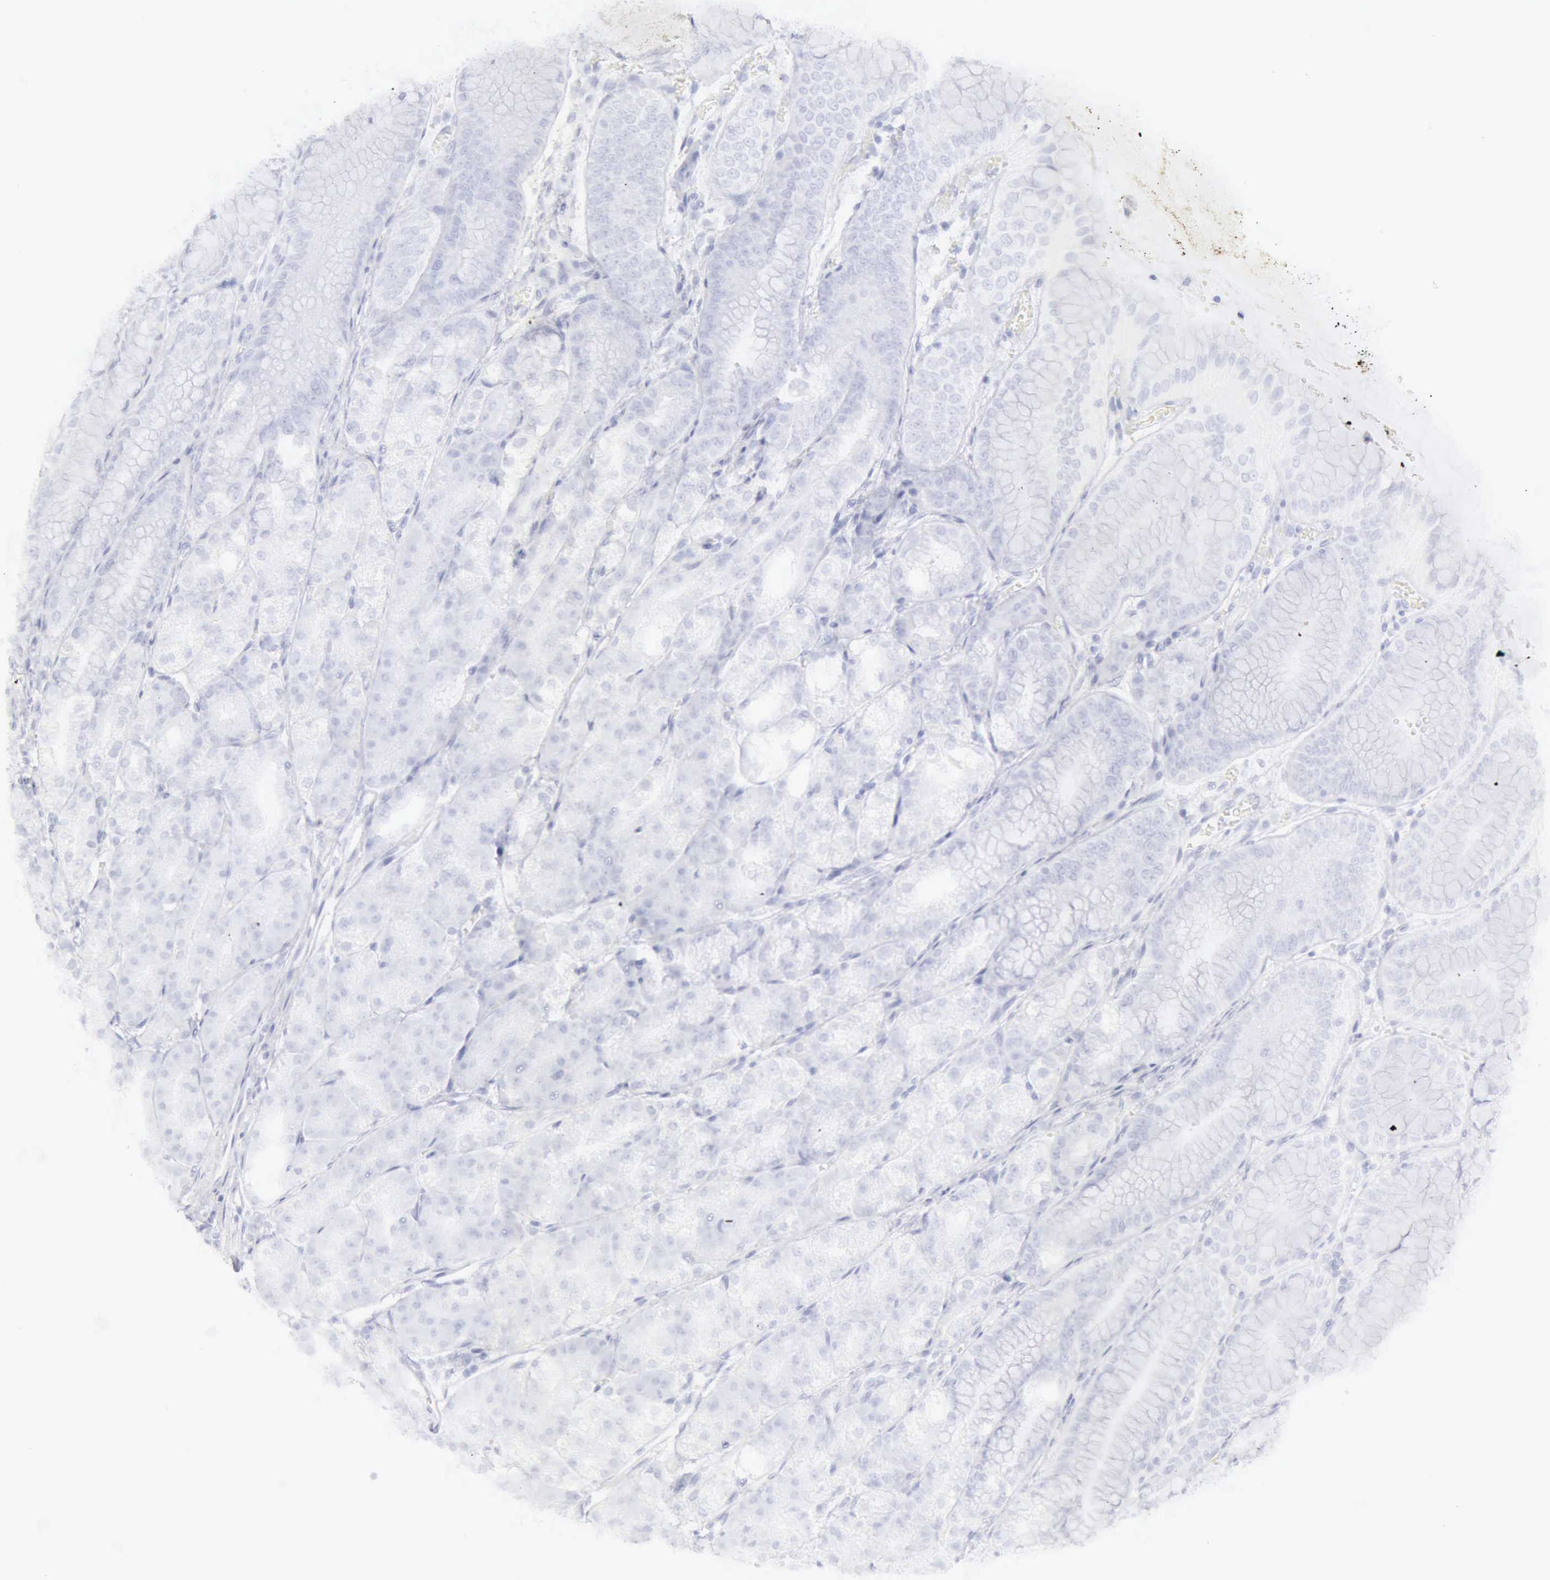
{"staining": {"intensity": "negative", "quantity": "none", "location": "none"}, "tissue": "stomach", "cell_type": "Glandular cells", "image_type": "normal", "snomed": [{"axis": "morphology", "description": "Normal tissue, NOS"}, {"axis": "topography", "description": "Stomach, lower"}], "caption": "Glandular cells show no significant protein staining in benign stomach. (DAB (3,3'-diaminobenzidine) immunohistochemistry with hematoxylin counter stain).", "gene": "KRT10", "patient": {"sex": "male", "age": 71}}